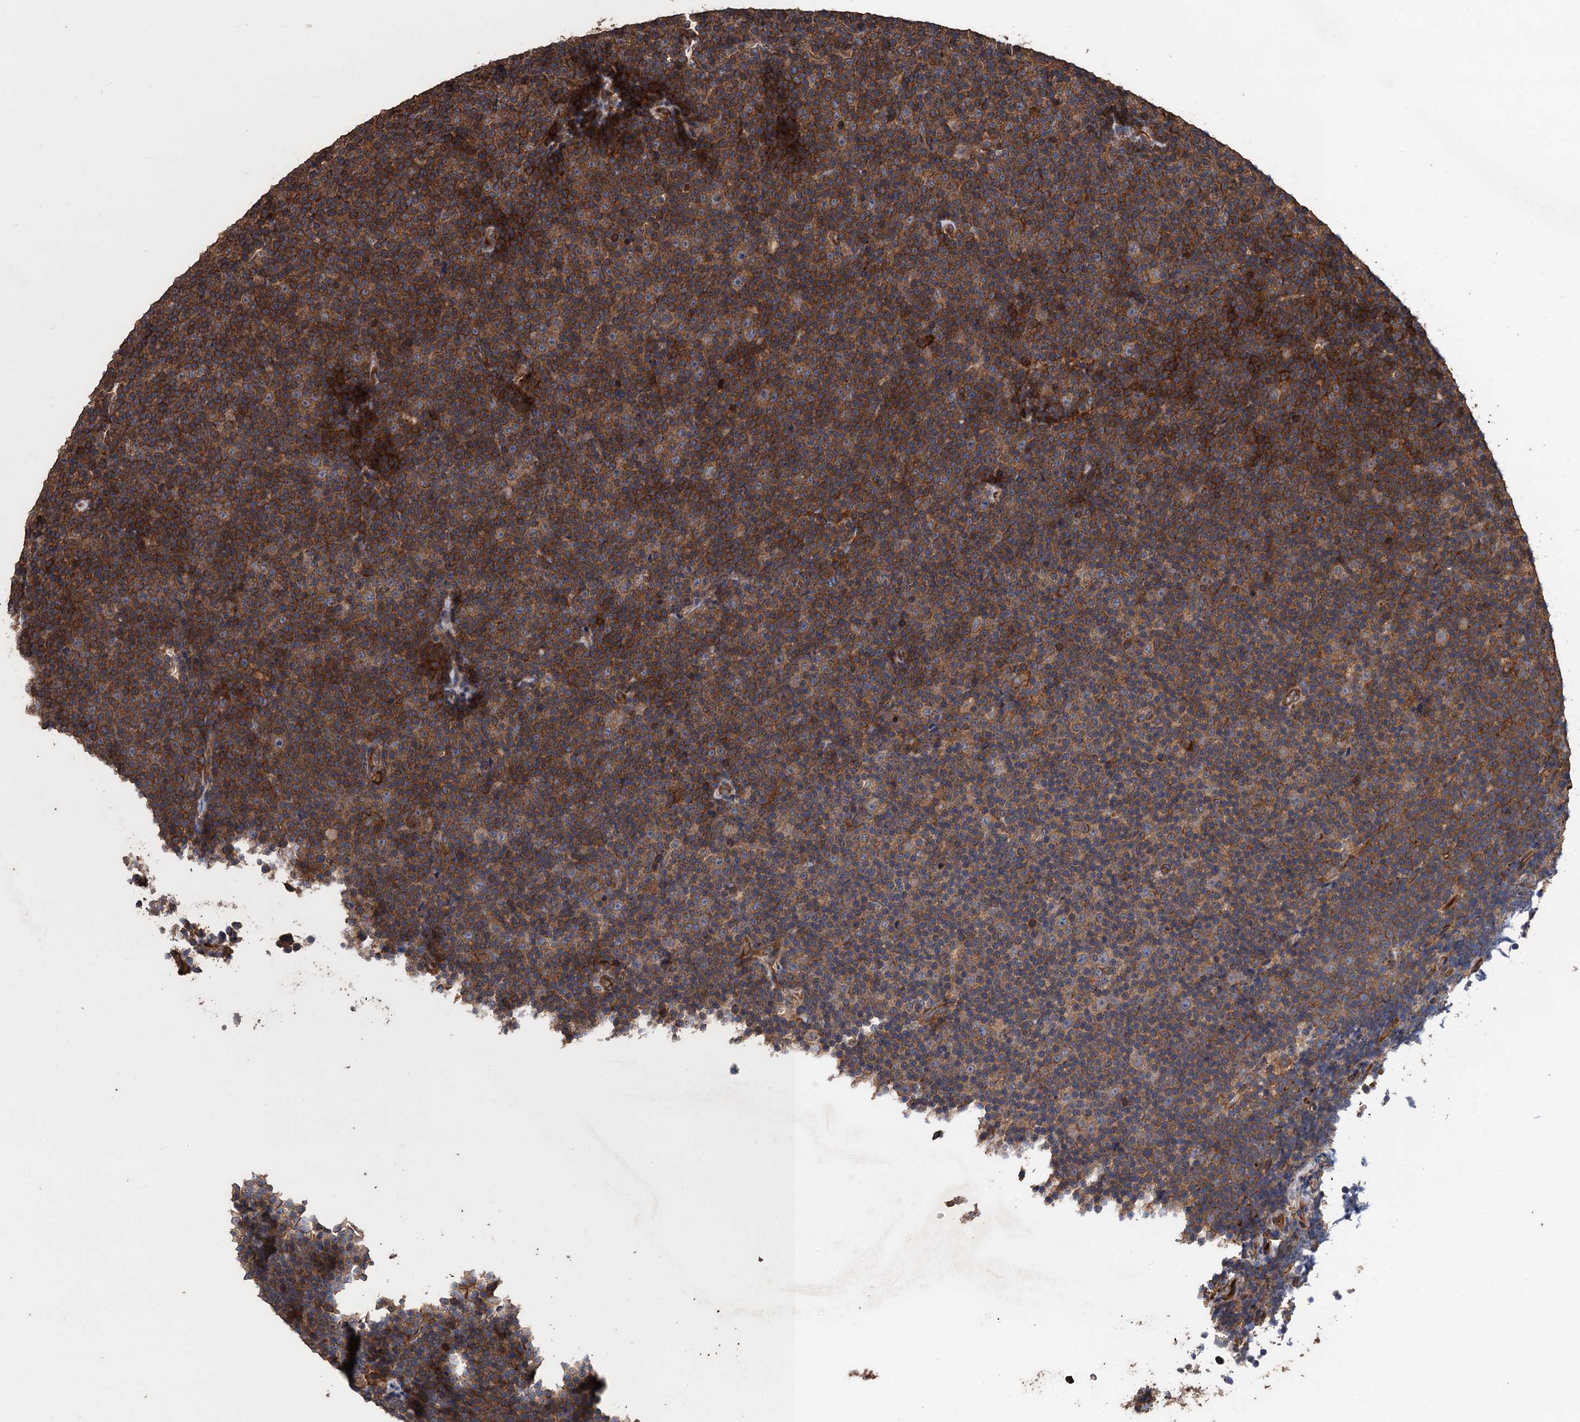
{"staining": {"intensity": "moderate", "quantity": ">75%", "location": "cytoplasmic/membranous"}, "tissue": "lymphoma", "cell_type": "Tumor cells", "image_type": "cancer", "snomed": [{"axis": "morphology", "description": "Malignant lymphoma, non-Hodgkin's type, Low grade"}, {"axis": "topography", "description": "Lymph node"}], "caption": "Immunohistochemistry (IHC) histopathology image of malignant lymphoma, non-Hodgkin's type (low-grade) stained for a protein (brown), which shows medium levels of moderate cytoplasmic/membranous positivity in approximately >75% of tumor cells.", "gene": "PPP4R1", "patient": {"sex": "female", "age": 67}}